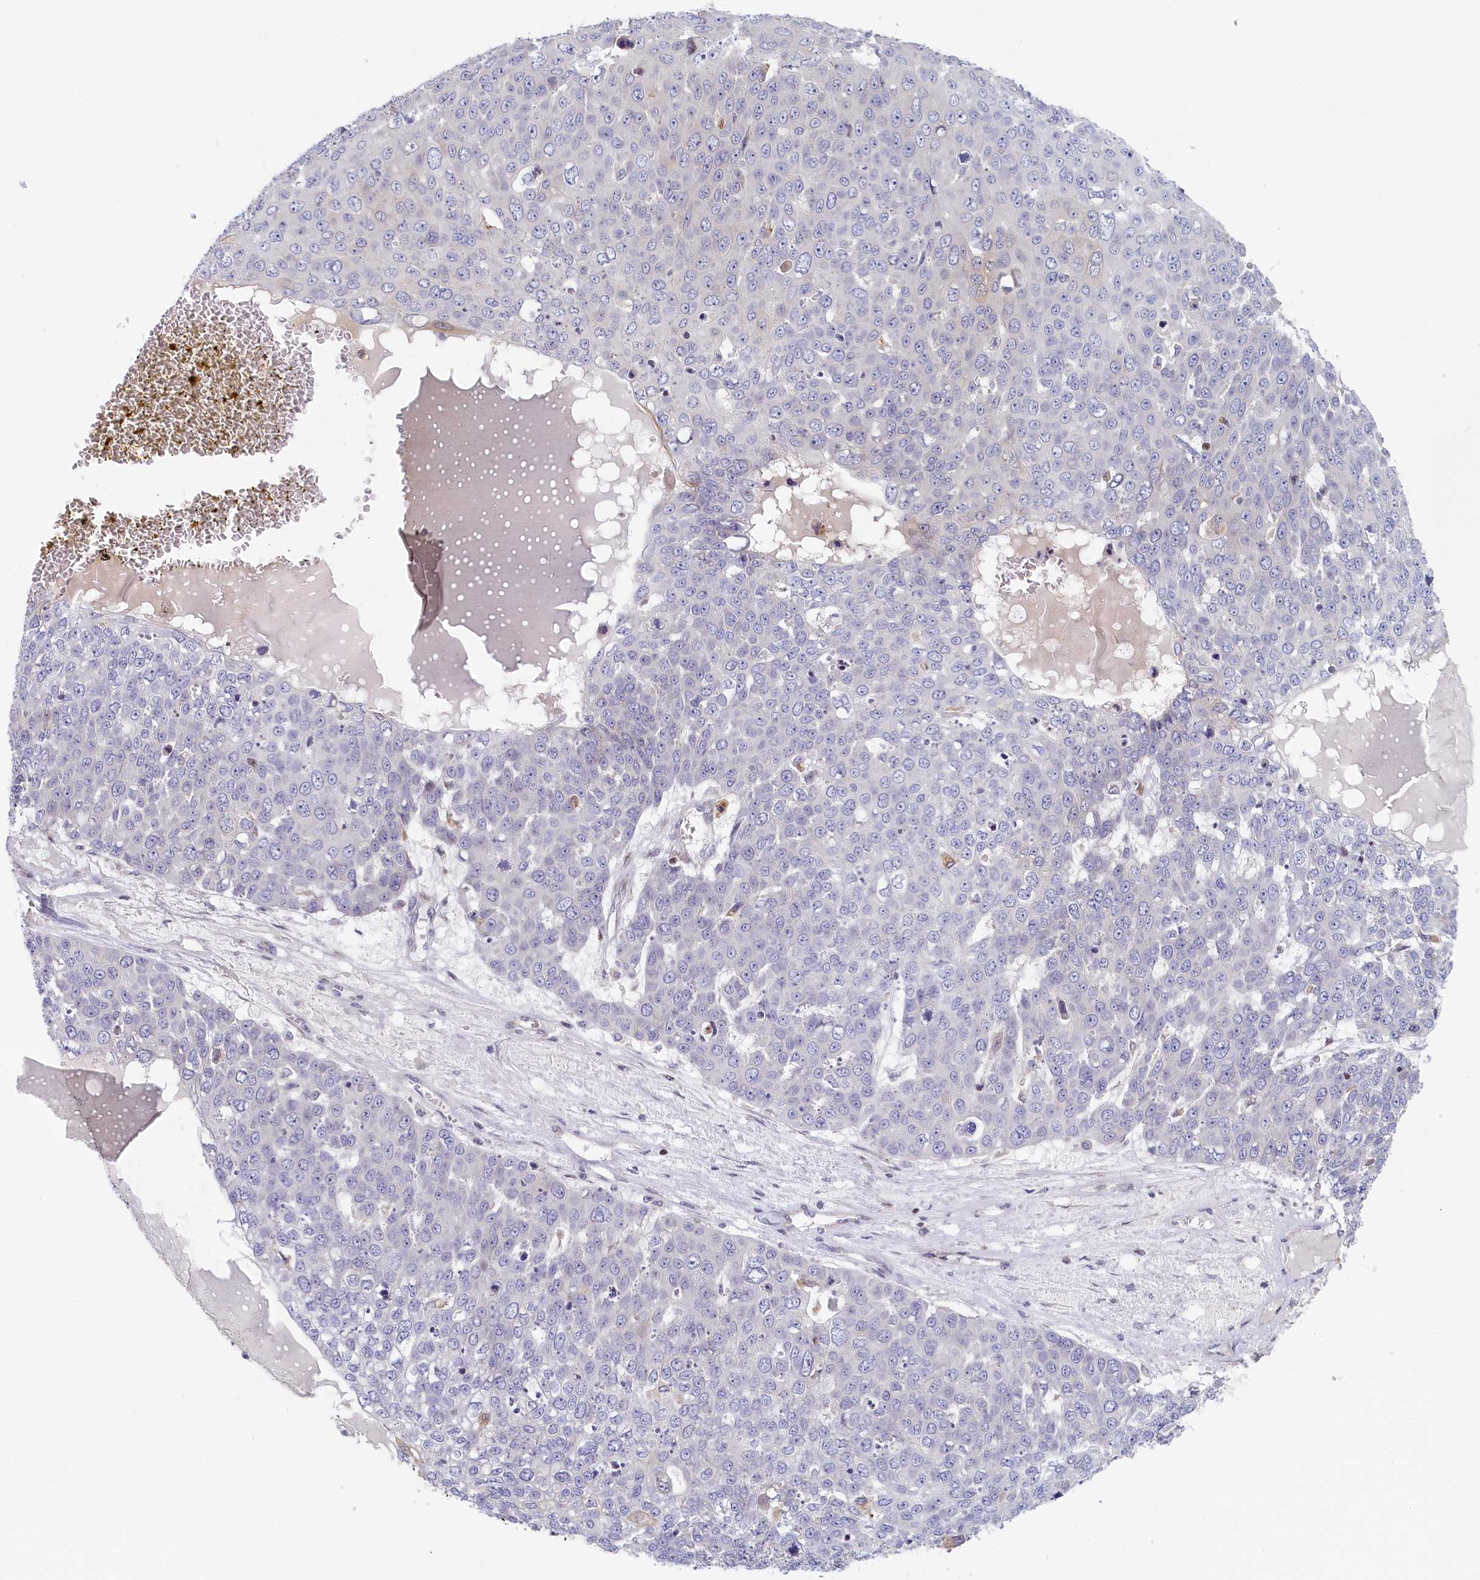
{"staining": {"intensity": "negative", "quantity": "none", "location": "none"}, "tissue": "skin cancer", "cell_type": "Tumor cells", "image_type": "cancer", "snomed": [{"axis": "morphology", "description": "Squamous cell carcinoma, NOS"}, {"axis": "topography", "description": "Skin"}], "caption": "The photomicrograph demonstrates no significant expression in tumor cells of skin squamous cell carcinoma. (Brightfield microscopy of DAB (3,3'-diaminobenzidine) immunohistochemistry at high magnification).", "gene": "INTS4", "patient": {"sex": "male", "age": 71}}